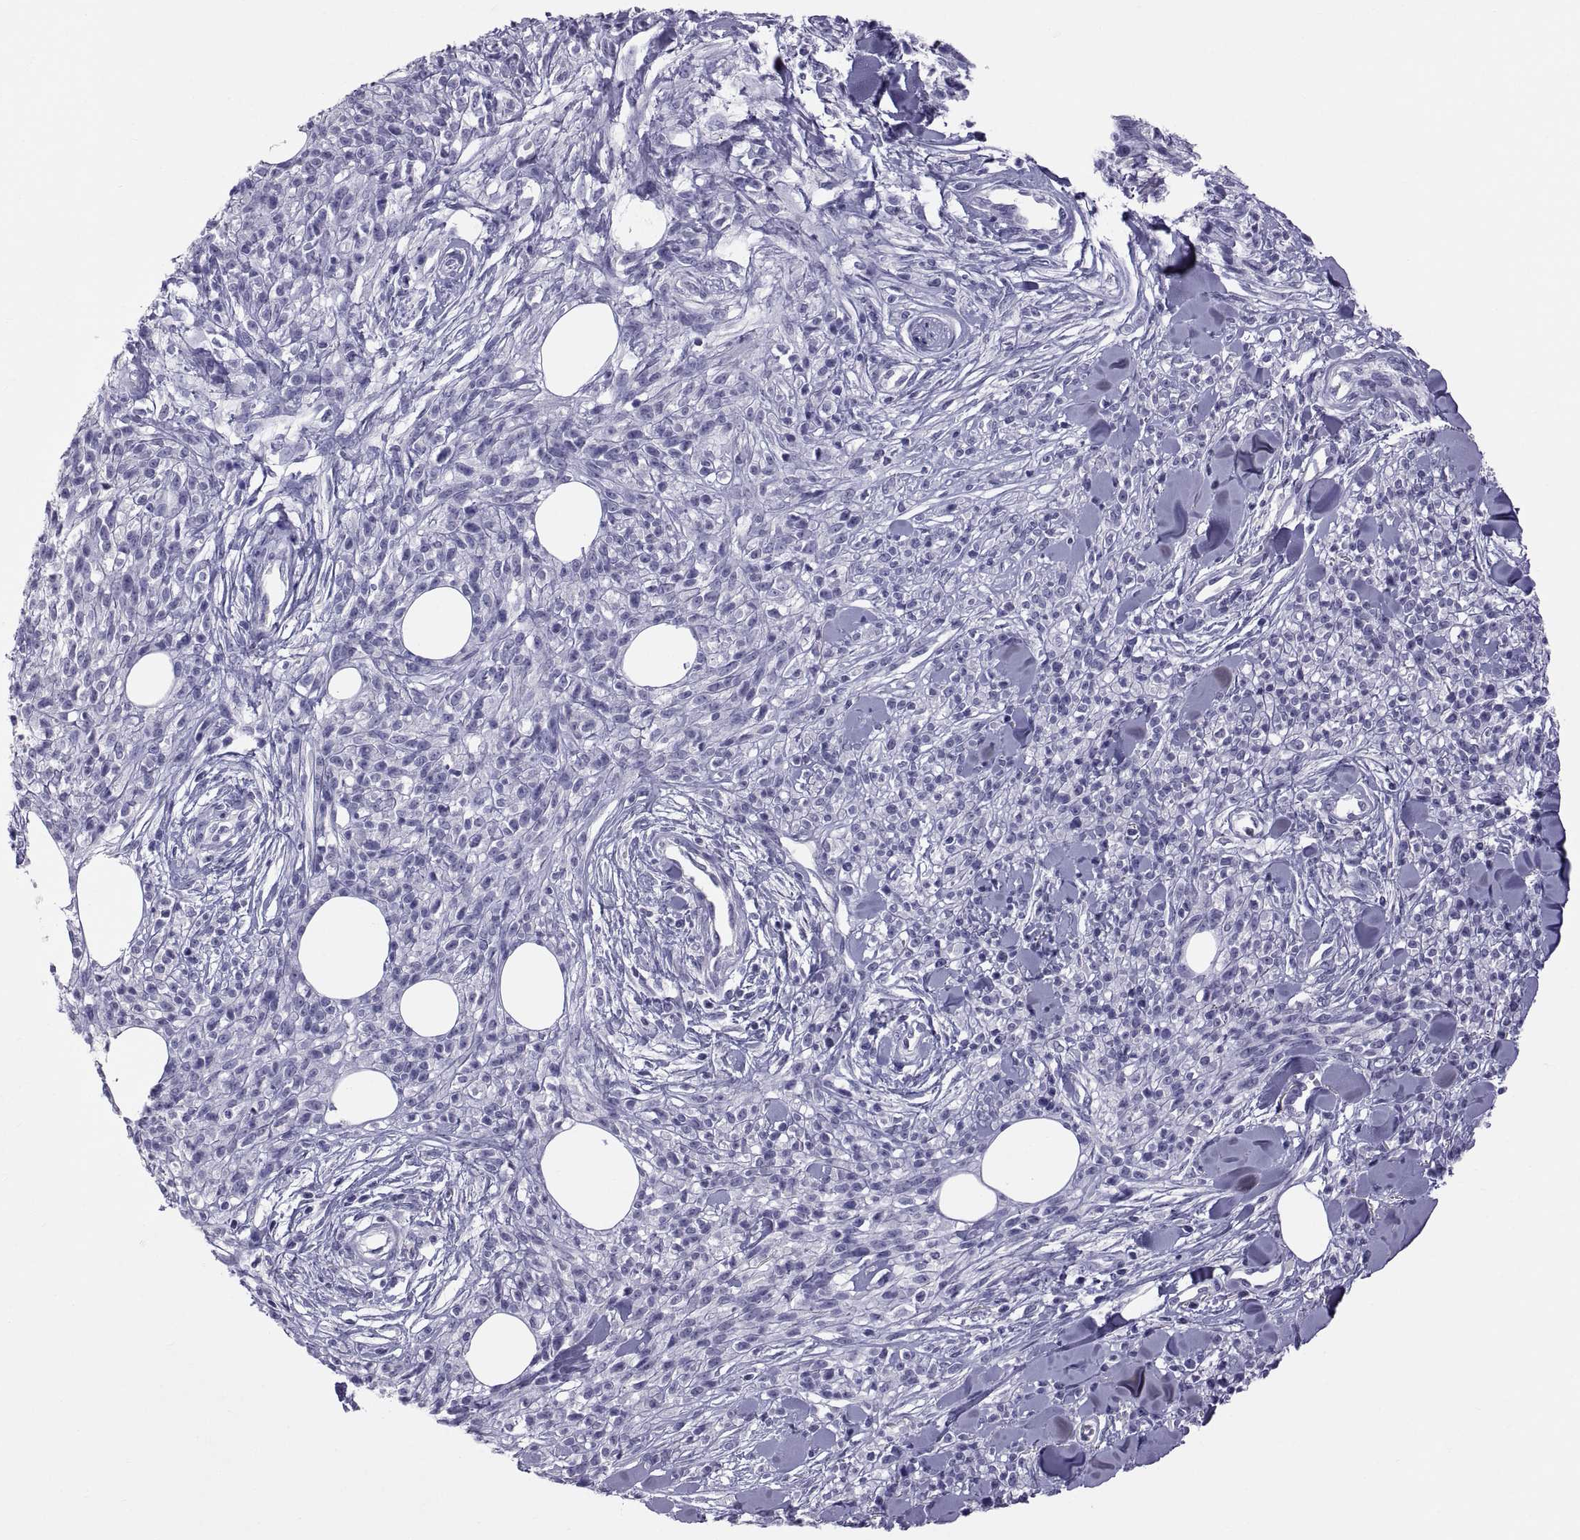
{"staining": {"intensity": "negative", "quantity": "none", "location": "none"}, "tissue": "melanoma", "cell_type": "Tumor cells", "image_type": "cancer", "snomed": [{"axis": "morphology", "description": "Malignant melanoma, NOS"}, {"axis": "topography", "description": "Skin"}, {"axis": "topography", "description": "Skin of trunk"}], "caption": "This is an immunohistochemistry histopathology image of human melanoma. There is no staining in tumor cells.", "gene": "RNASE12", "patient": {"sex": "male", "age": 74}}